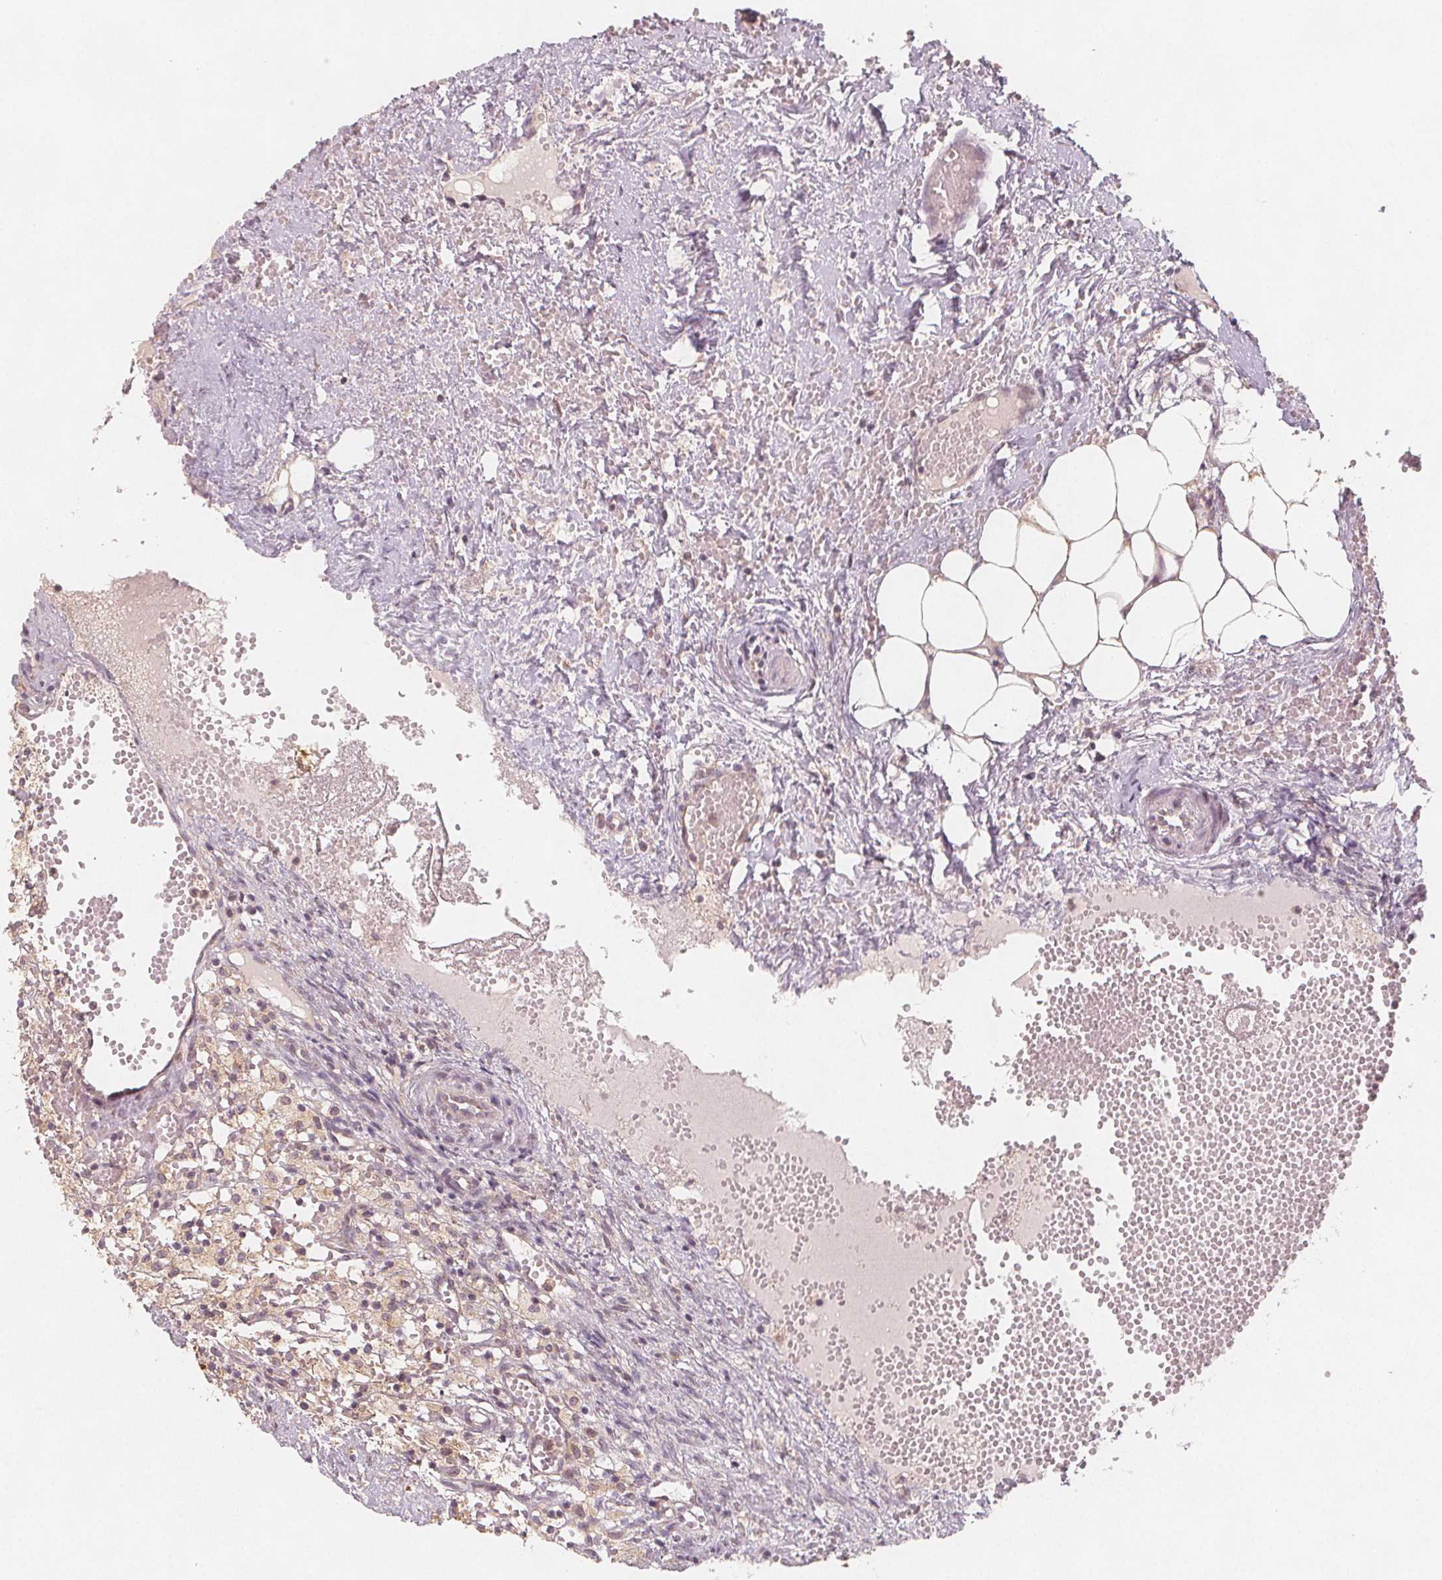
{"staining": {"intensity": "moderate", "quantity": ">75%", "location": "cytoplasmic/membranous"}, "tissue": "ovary", "cell_type": "Follicle cells", "image_type": "normal", "snomed": [{"axis": "morphology", "description": "Normal tissue, NOS"}, {"axis": "topography", "description": "Ovary"}], "caption": "Immunohistochemistry (IHC) staining of benign ovary, which exhibits medium levels of moderate cytoplasmic/membranous positivity in about >75% of follicle cells indicating moderate cytoplasmic/membranous protein staining. The staining was performed using DAB (brown) for protein detection and nuclei were counterstained in hematoxylin (blue).", "gene": "NCSTN", "patient": {"sex": "female", "age": 46}}